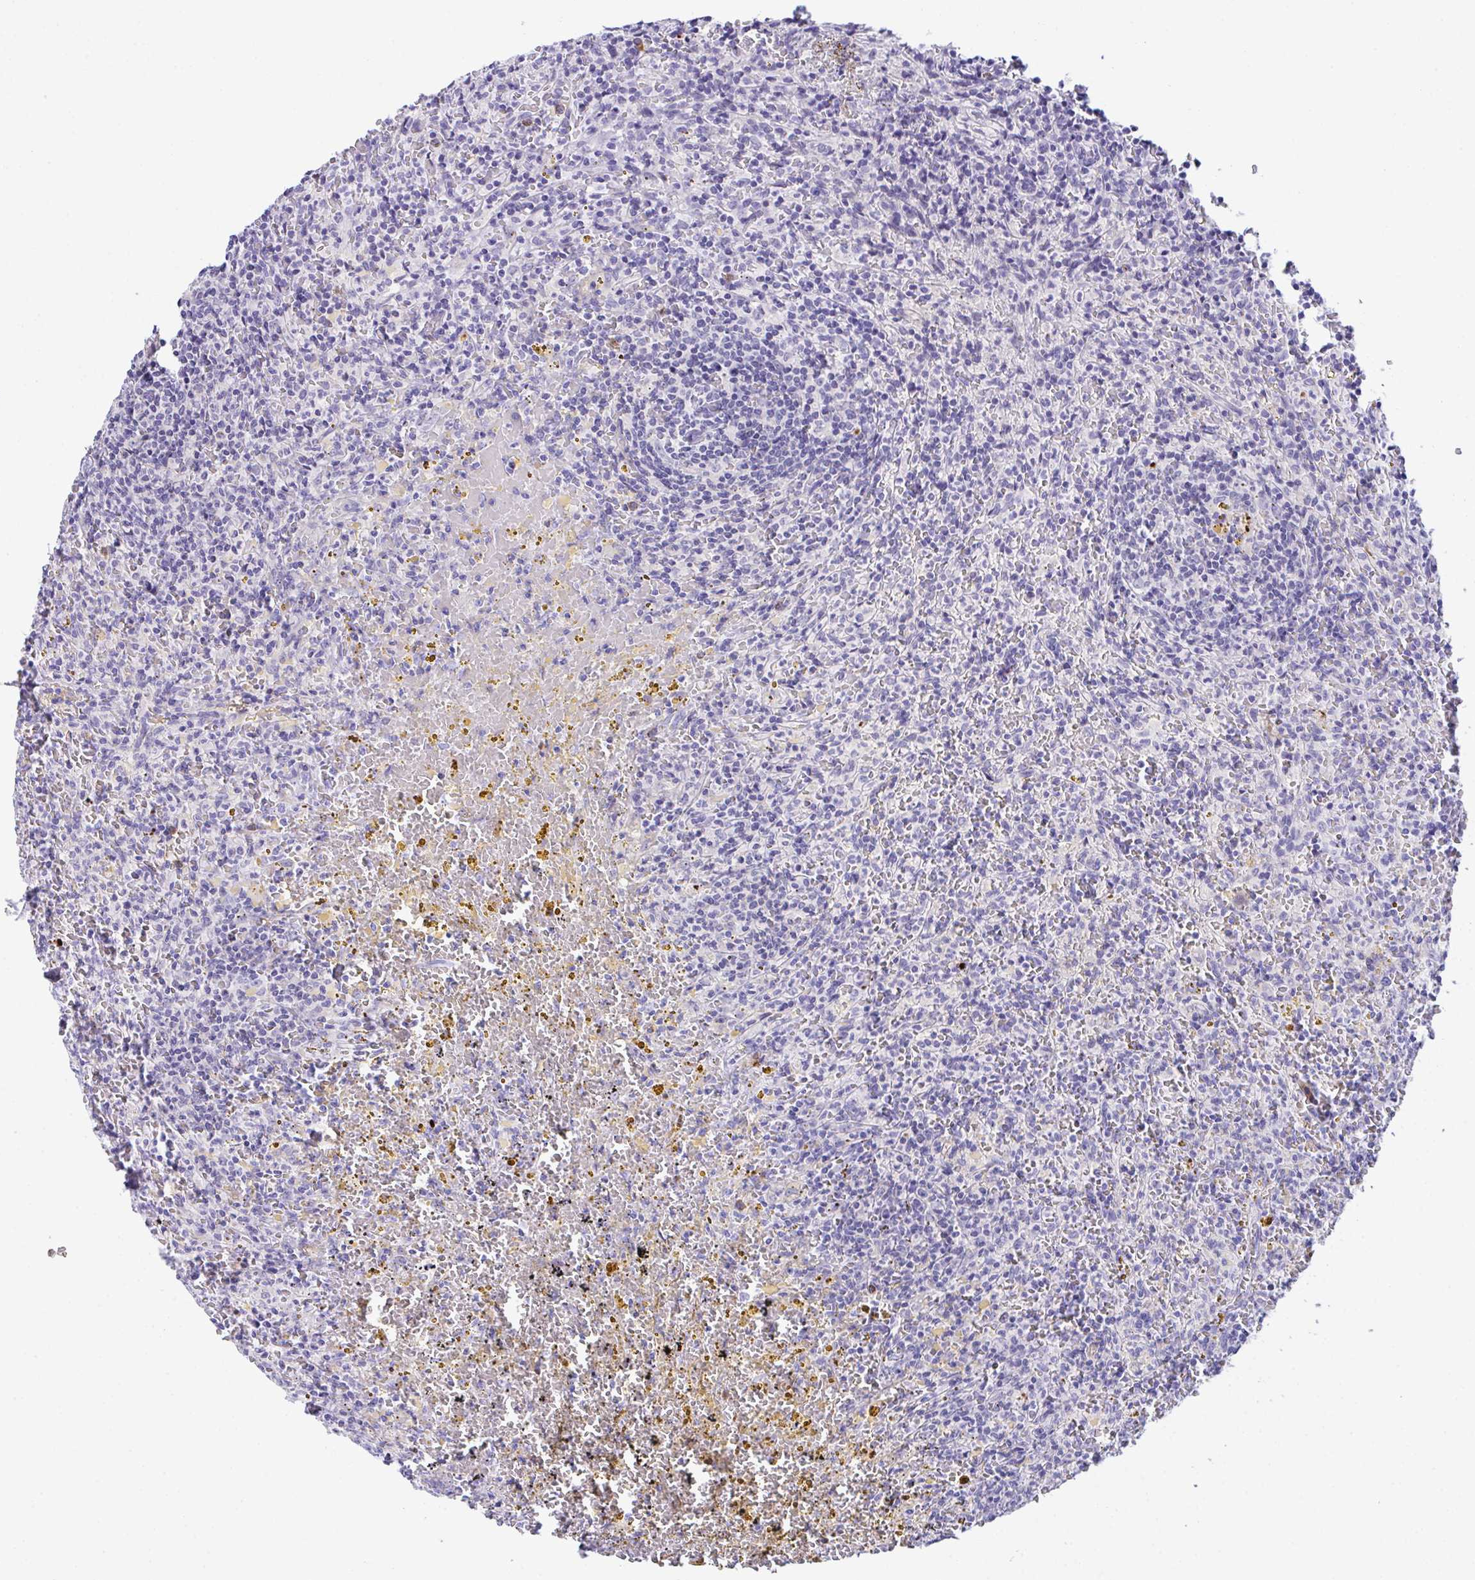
{"staining": {"intensity": "negative", "quantity": "none", "location": "none"}, "tissue": "lymphoma", "cell_type": "Tumor cells", "image_type": "cancer", "snomed": [{"axis": "morphology", "description": "Malignant lymphoma, non-Hodgkin's type, Low grade"}, {"axis": "topography", "description": "Spleen"}], "caption": "DAB (3,3'-diaminobenzidine) immunohistochemical staining of malignant lymphoma, non-Hodgkin's type (low-grade) displays no significant staining in tumor cells.", "gene": "KMT2E", "patient": {"sex": "female", "age": 70}}